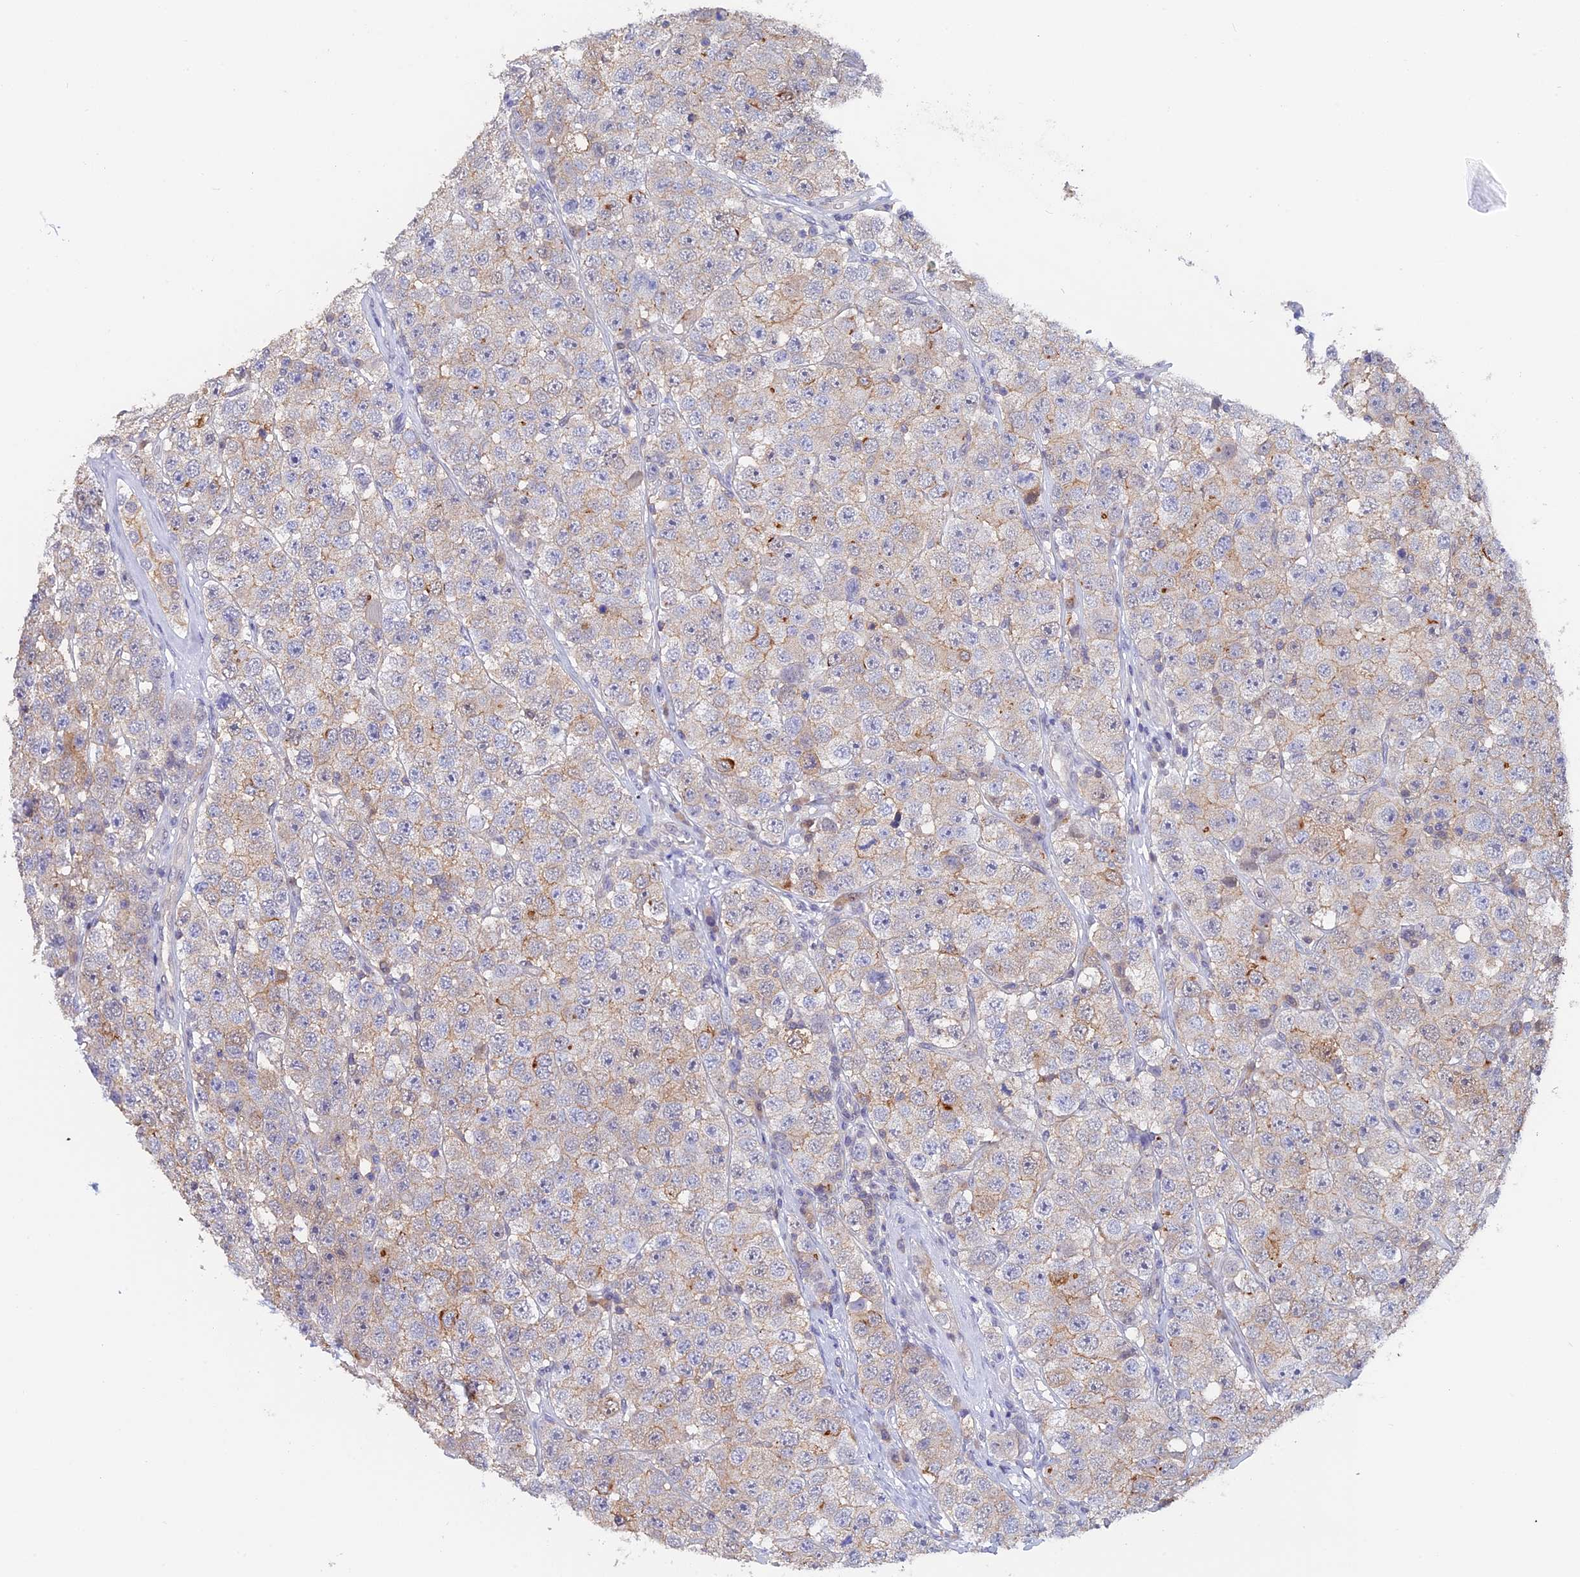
{"staining": {"intensity": "weak", "quantity": "<25%", "location": "cytoplasmic/membranous"}, "tissue": "testis cancer", "cell_type": "Tumor cells", "image_type": "cancer", "snomed": [{"axis": "morphology", "description": "Seminoma, NOS"}, {"axis": "topography", "description": "Testis"}], "caption": "IHC of human testis cancer (seminoma) reveals no staining in tumor cells. (Stains: DAB (3,3'-diaminobenzidine) immunohistochemistry with hematoxylin counter stain, Microscopy: brightfield microscopy at high magnification).", "gene": "STUB1", "patient": {"sex": "male", "age": 28}}